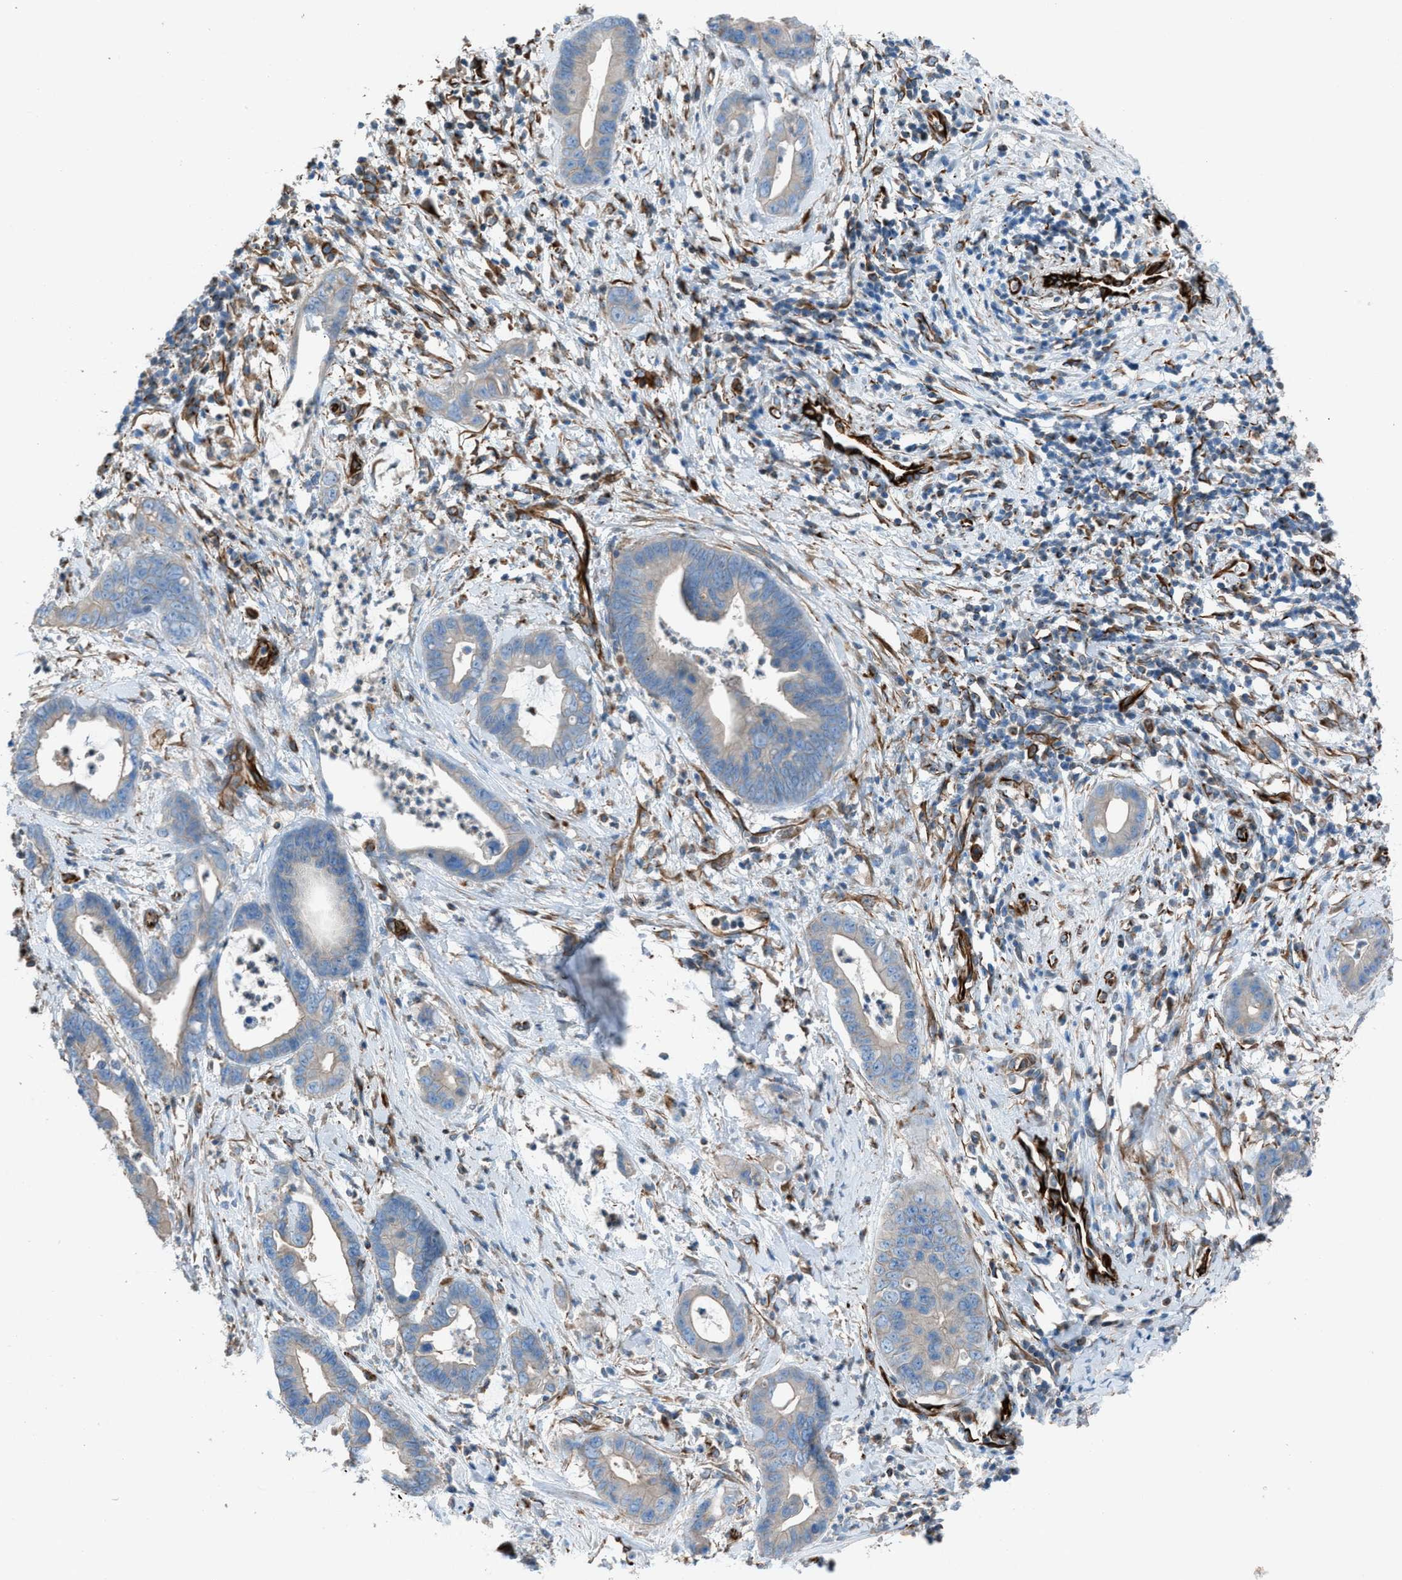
{"staining": {"intensity": "weak", "quantity": "25%-75%", "location": "cytoplasmic/membranous"}, "tissue": "cervical cancer", "cell_type": "Tumor cells", "image_type": "cancer", "snomed": [{"axis": "morphology", "description": "Adenocarcinoma, NOS"}, {"axis": "topography", "description": "Cervix"}], "caption": "Immunohistochemical staining of cervical cancer shows weak cytoplasmic/membranous protein staining in approximately 25%-75% of tumor cells. (DAB (3,3'-diaminobenzidine) IHC, brown staining for protein, blue staining for nuclei).", "gene": "CABP7", "patient": {"sex": "female", "age": 44}}